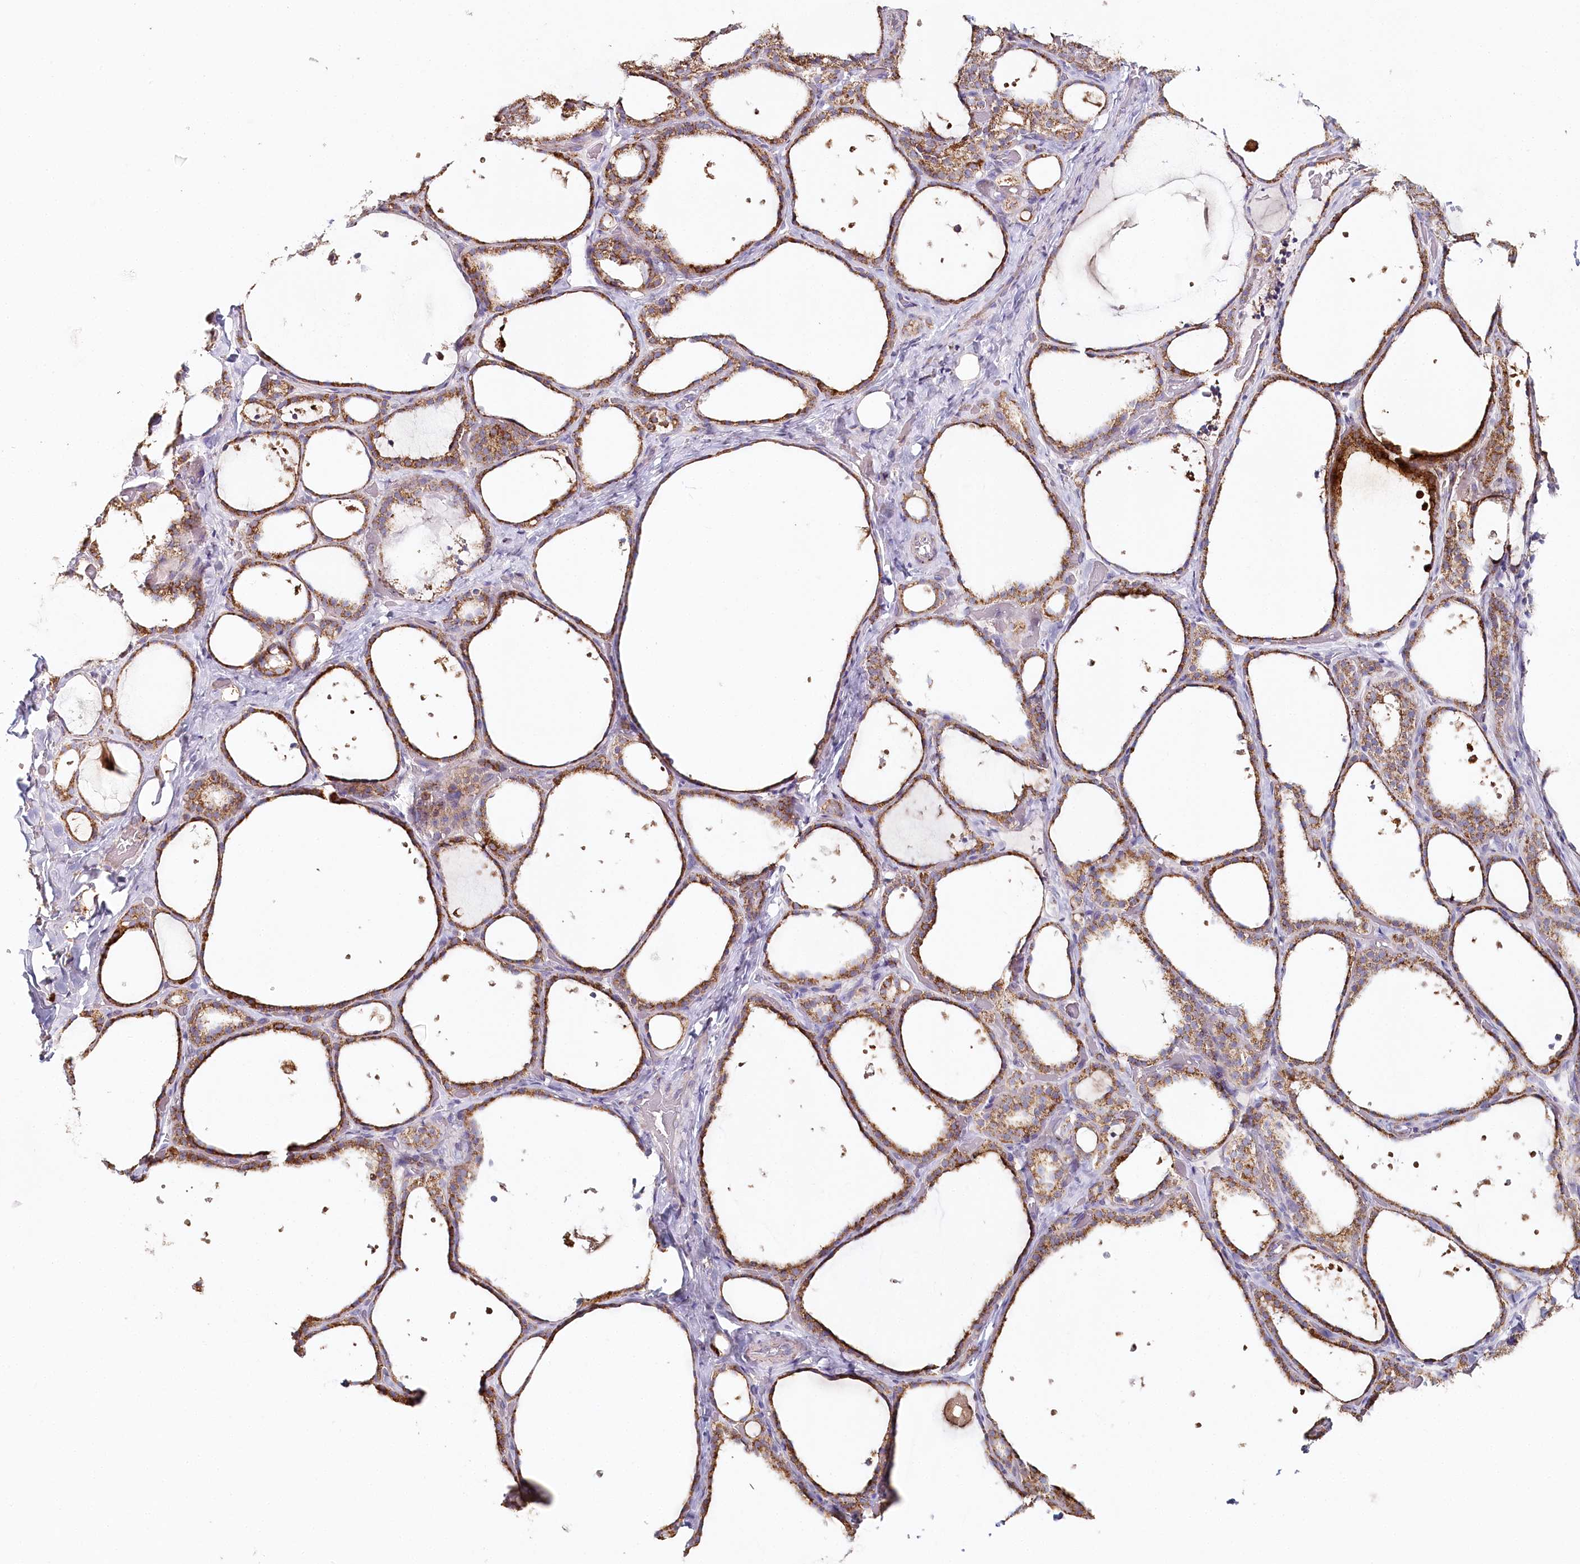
{"staining": {"intensity": "moderate", "quantity": ">75%", "location": "cytoplasmic/membranous"}, "tissue": "thyroid gland", "cell_type": "Glandular cells", "image_type": "normal", "snomed": [{"axis": "morphology", "description": "Normal tissue, NOS"}, {"axis": "topography", "description": "Thyroid gland"}], "caption": "Immunohistochemical staining of unremarkable thyroid gland demonstrates medium levels of moderate cytoplasmic/membranous staining in approximately >75% of glandular cells. Nuclei are stained in blue.", "gene": "MMP25", "patient": {"sex": "female", "age": 44}}